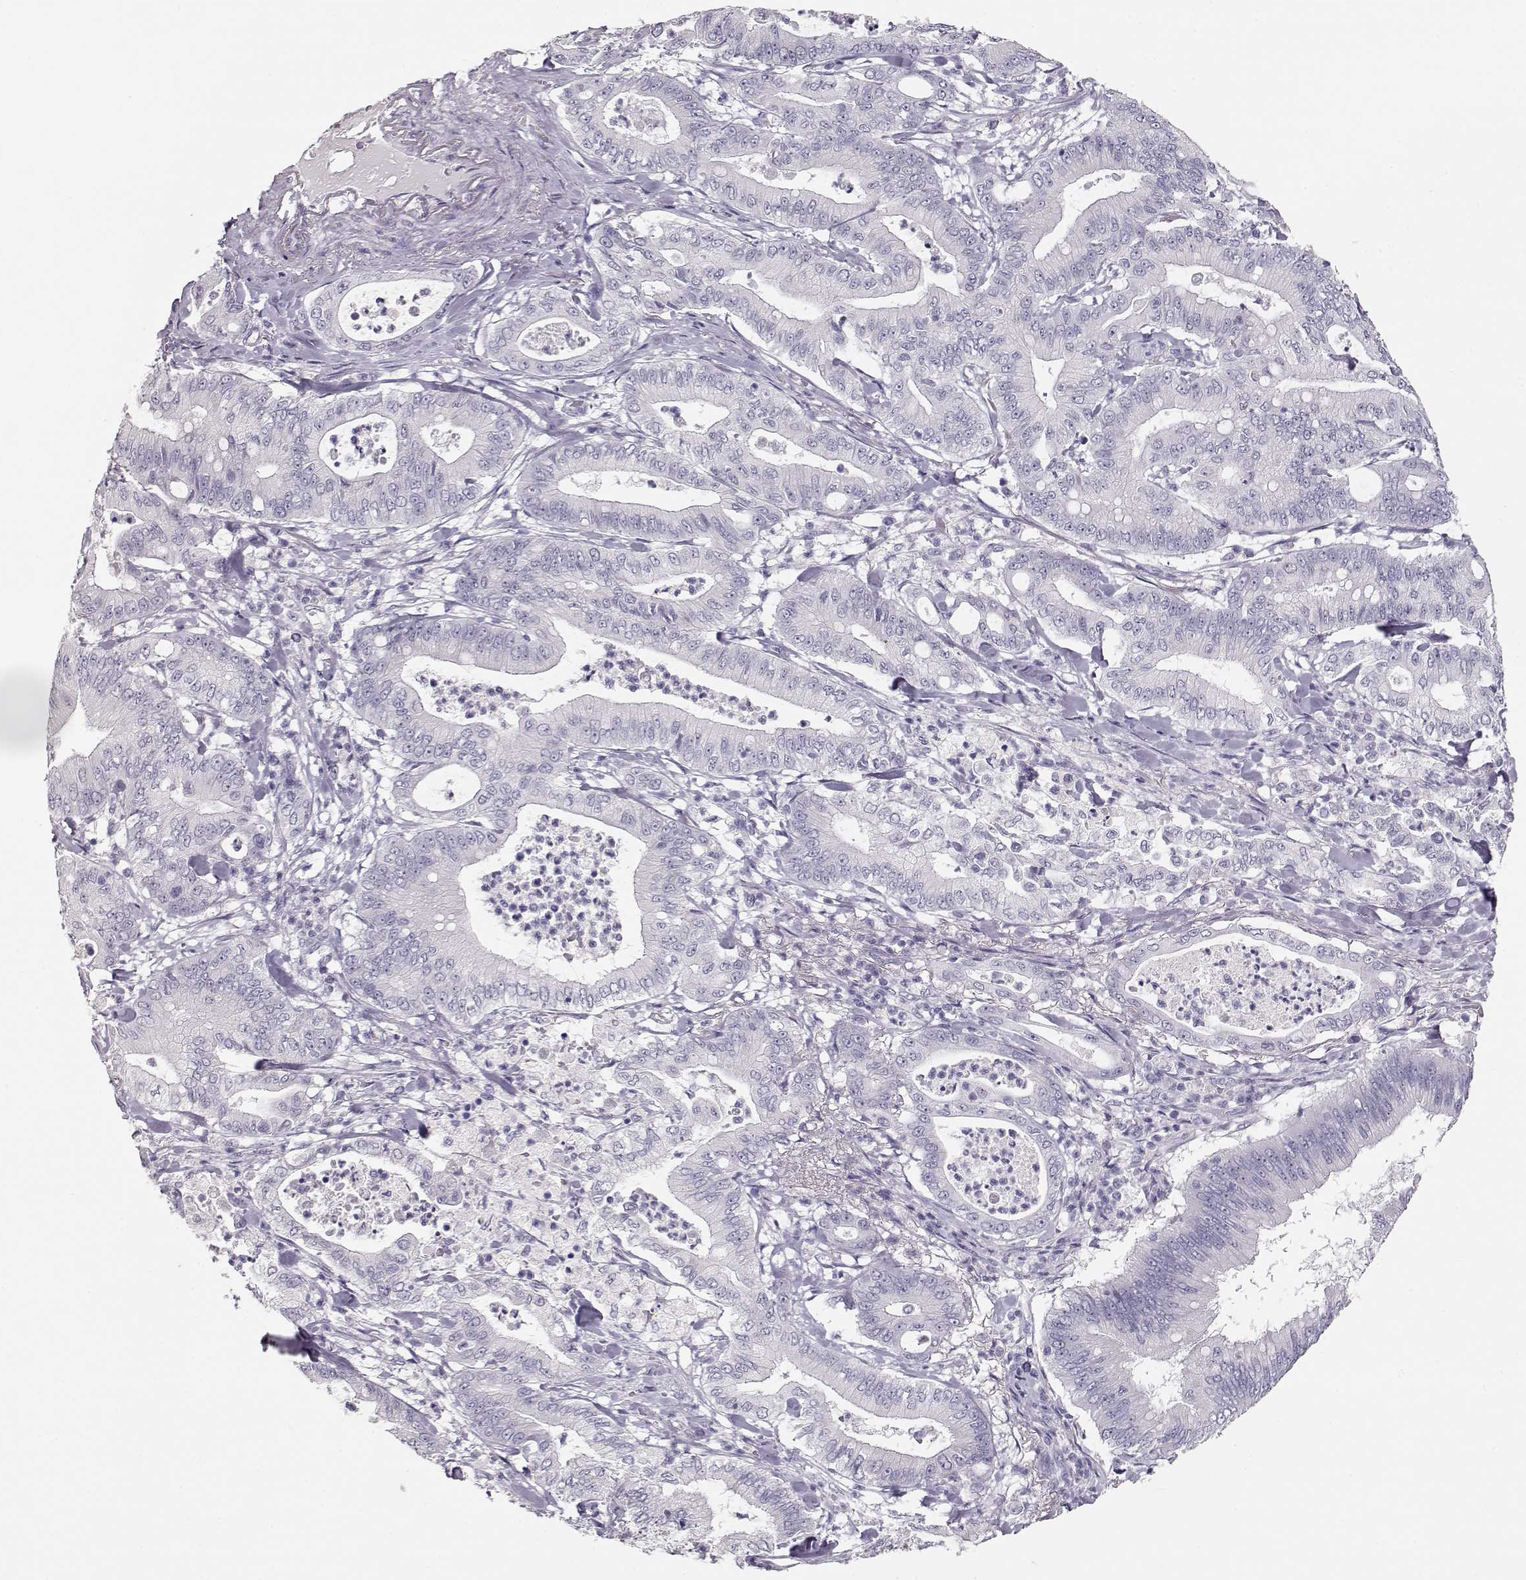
{"staining": {"intensity": "negative", "quantity": "none", "location": "none"}, "tissue": "pancreatic cancer", "cell_type": "Tumor cells", "image_type": "cancer", "snomed": [{"axis": "morphology", "description": "Adenocarcinoma, NOS"}, {"axis": "topography", "description": "Pancreas"}], "caption": "A histopathology image of adenocarcinoma (pancreatic) stained for a protein displays no brown staining in tumor cells.", "gene": "MAGEC1", "patient": {"sex": "male", "age": 71}}